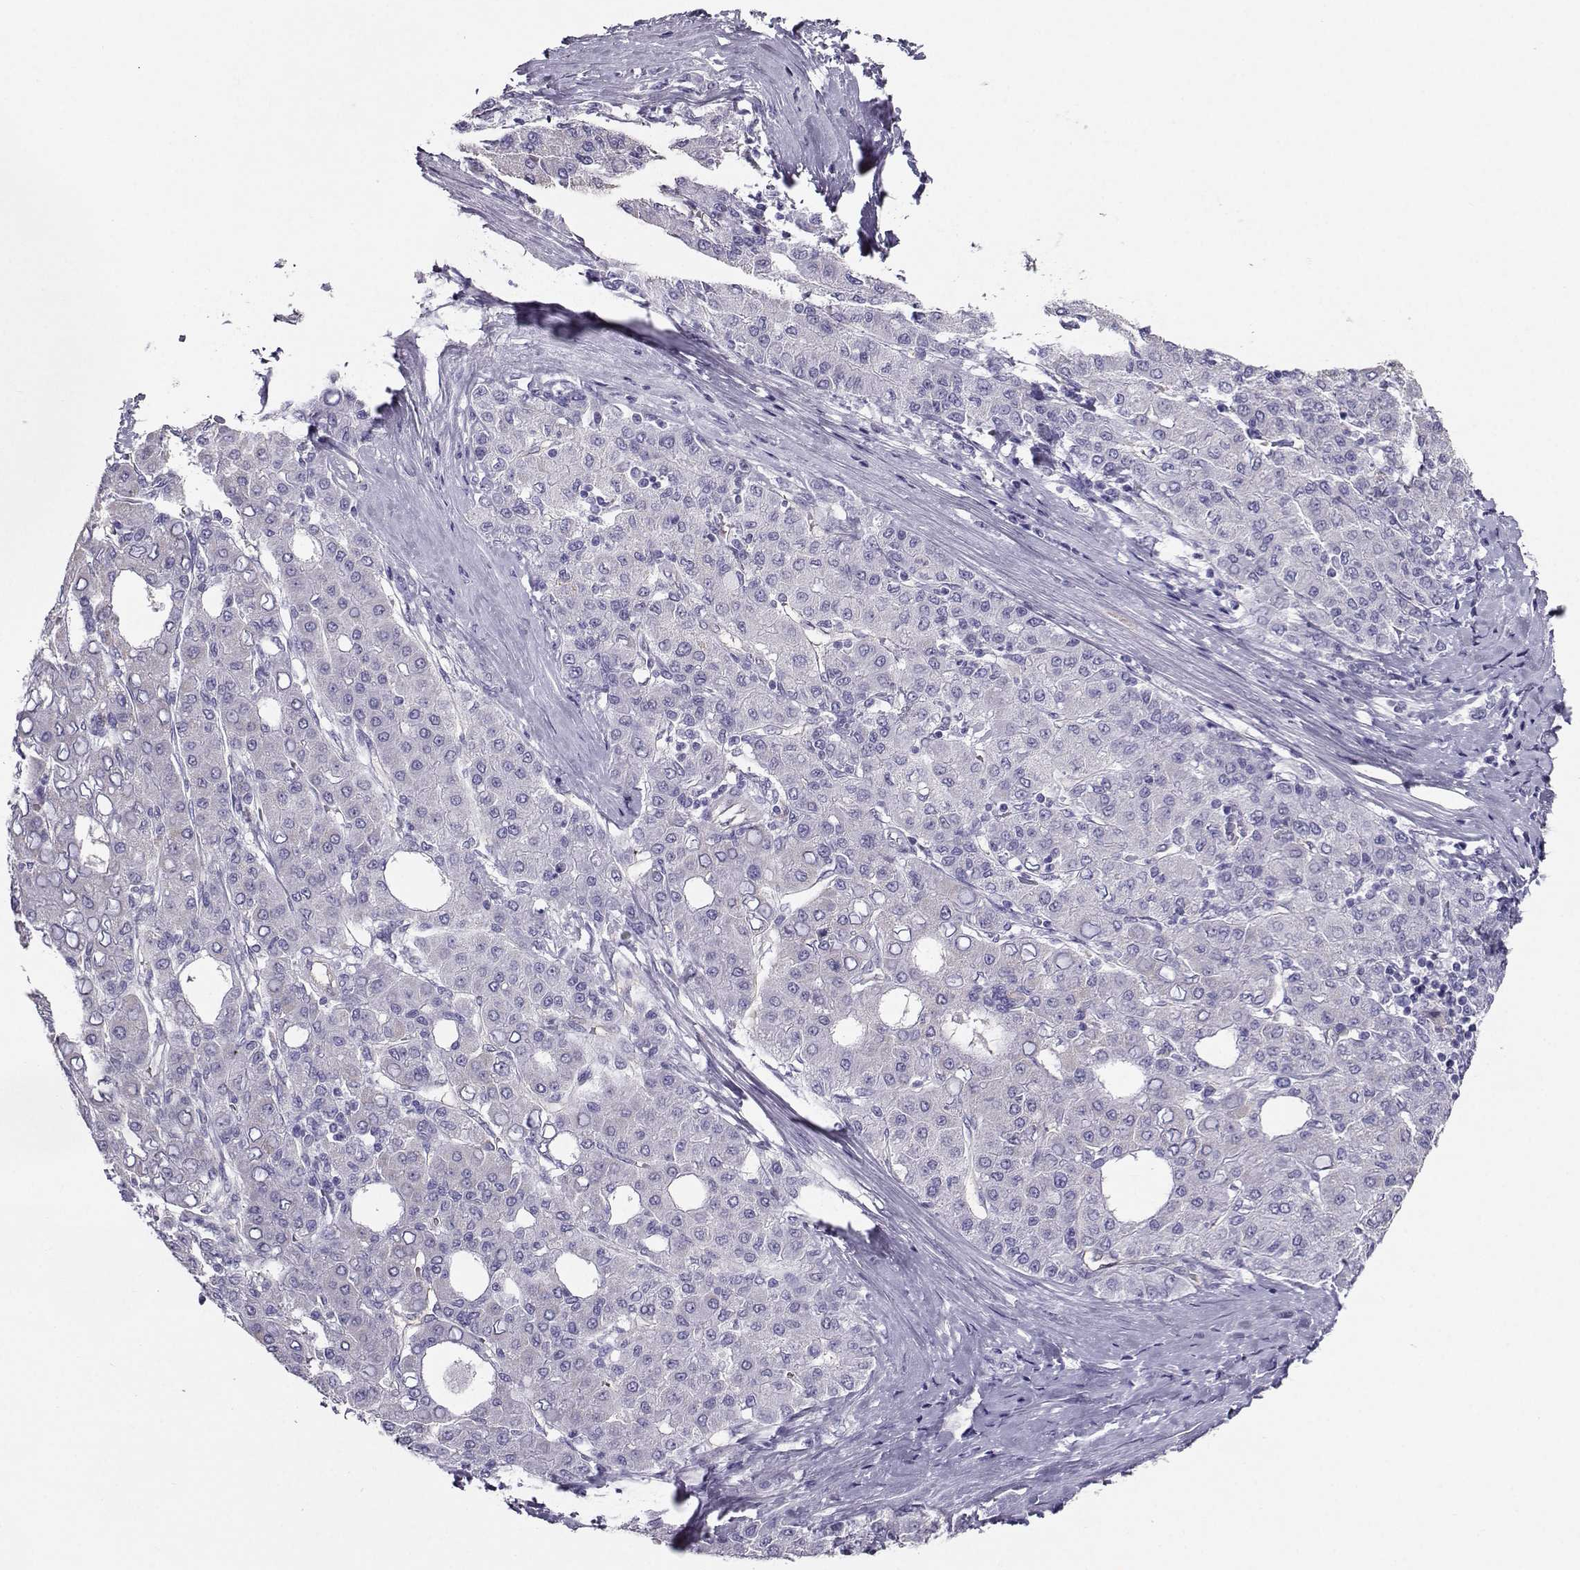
{"staining": {"intensity": "negative", "quantity": "none", "location": "none"}, "tissue": "liver cancer", "cell_type": "Tumor cells", "image_type": "cancer", "snomed": [{"axis": "morphology", "description": "Carcinoma, Hepatocellular, NOS"}, {"axis": "topography", "description": "Liver"}], "caption": "Tumor cells are negative for brown protein staining in hepatocellular carcinoma (liver).", "gene": "CLUL1", "patient": {"sex": "male", "age": 65}}